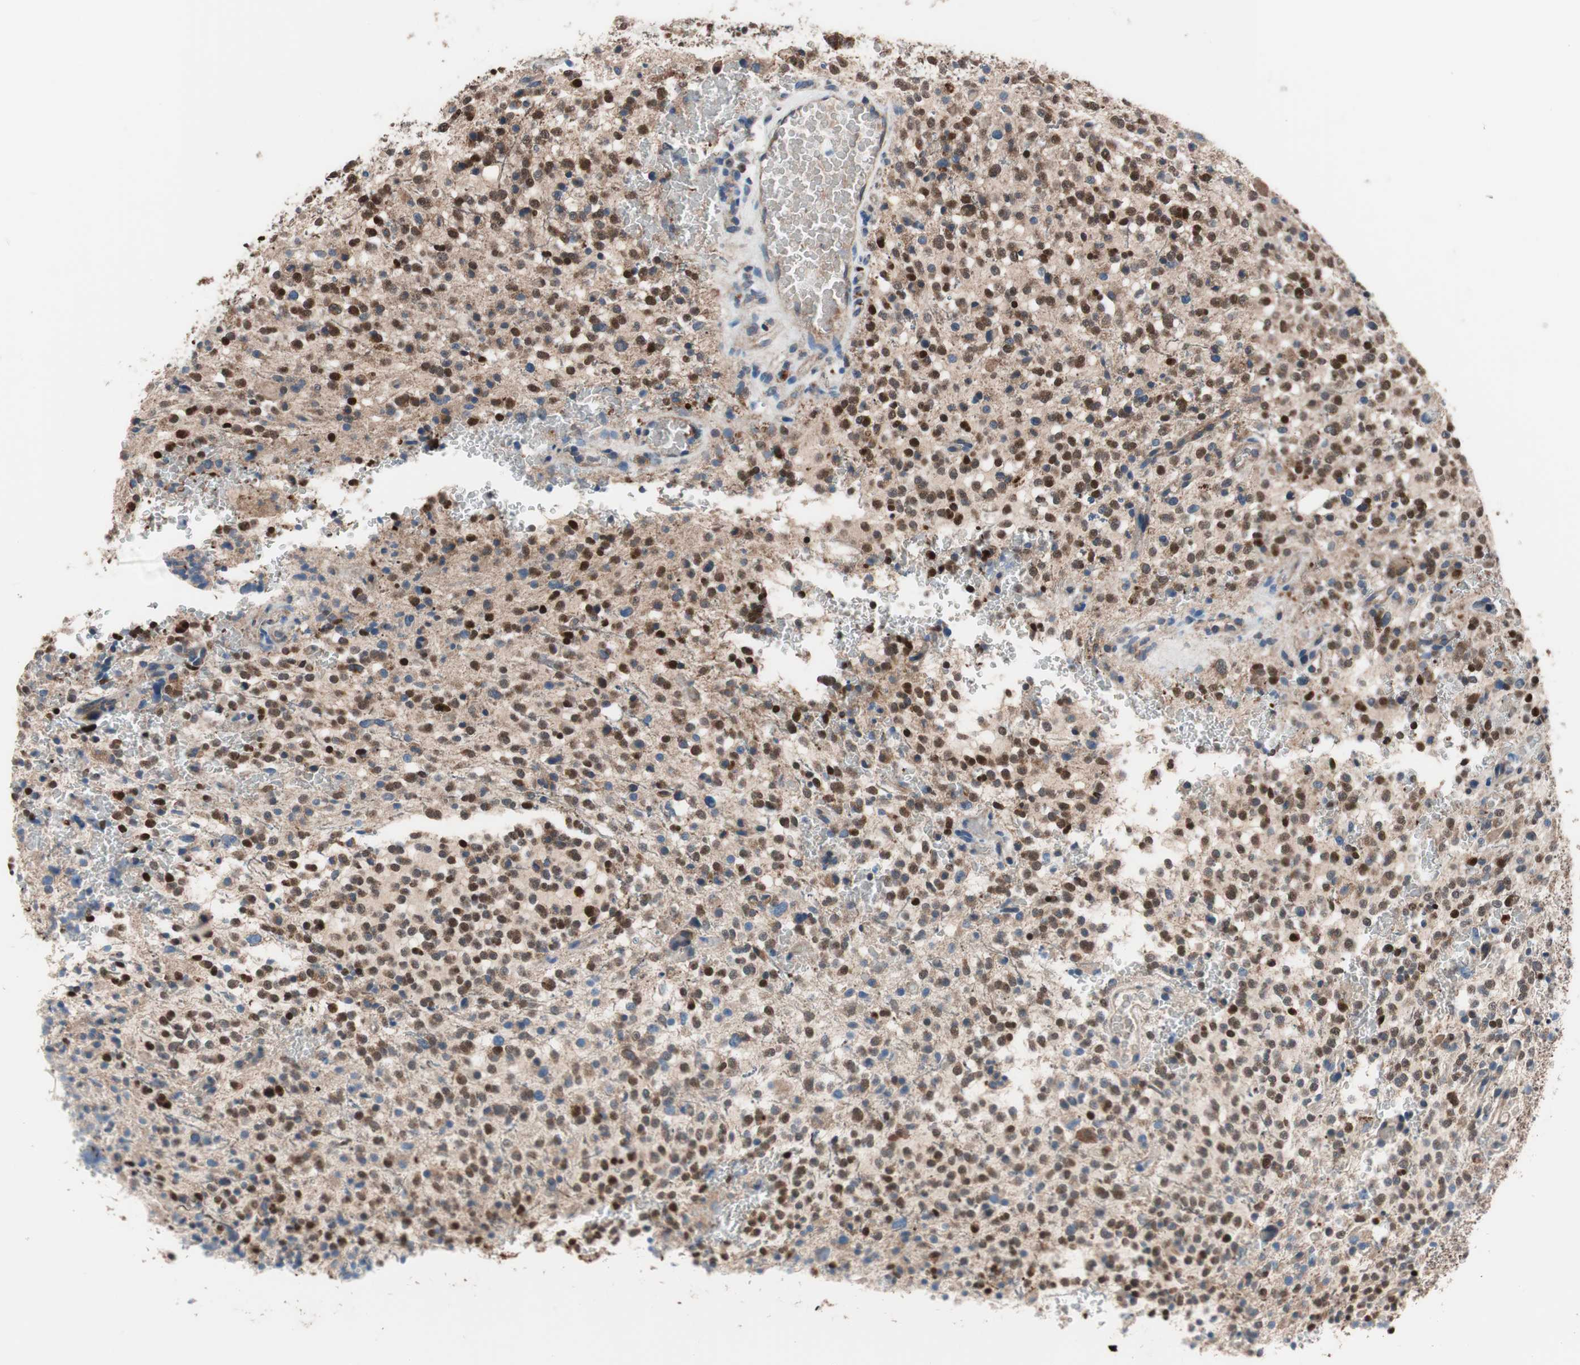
{"staining": {"intensity": "moderate", "quantity": "25%-75%", "location": "cytoplasmic/membranous,nuclear"}, "tissue": "glioma", "cell_type": "Tumor cells", "image_type": "cancer", "snomed": [{"axis": "morphology", "description": "Glioma, malignant, High grade"}, {"axis": "topography", "description": "Brain"}], "caption": "A photomicrograph showing moderate cytoplasmic/membranous and nuclear positivity in approximately 25%-75% of tumor cells in malignant high-grade glioma, as visualized by brown immunohistochemical staining.", "gene": "PRDX2", "patient": {"sex": "male", "age": 48}}